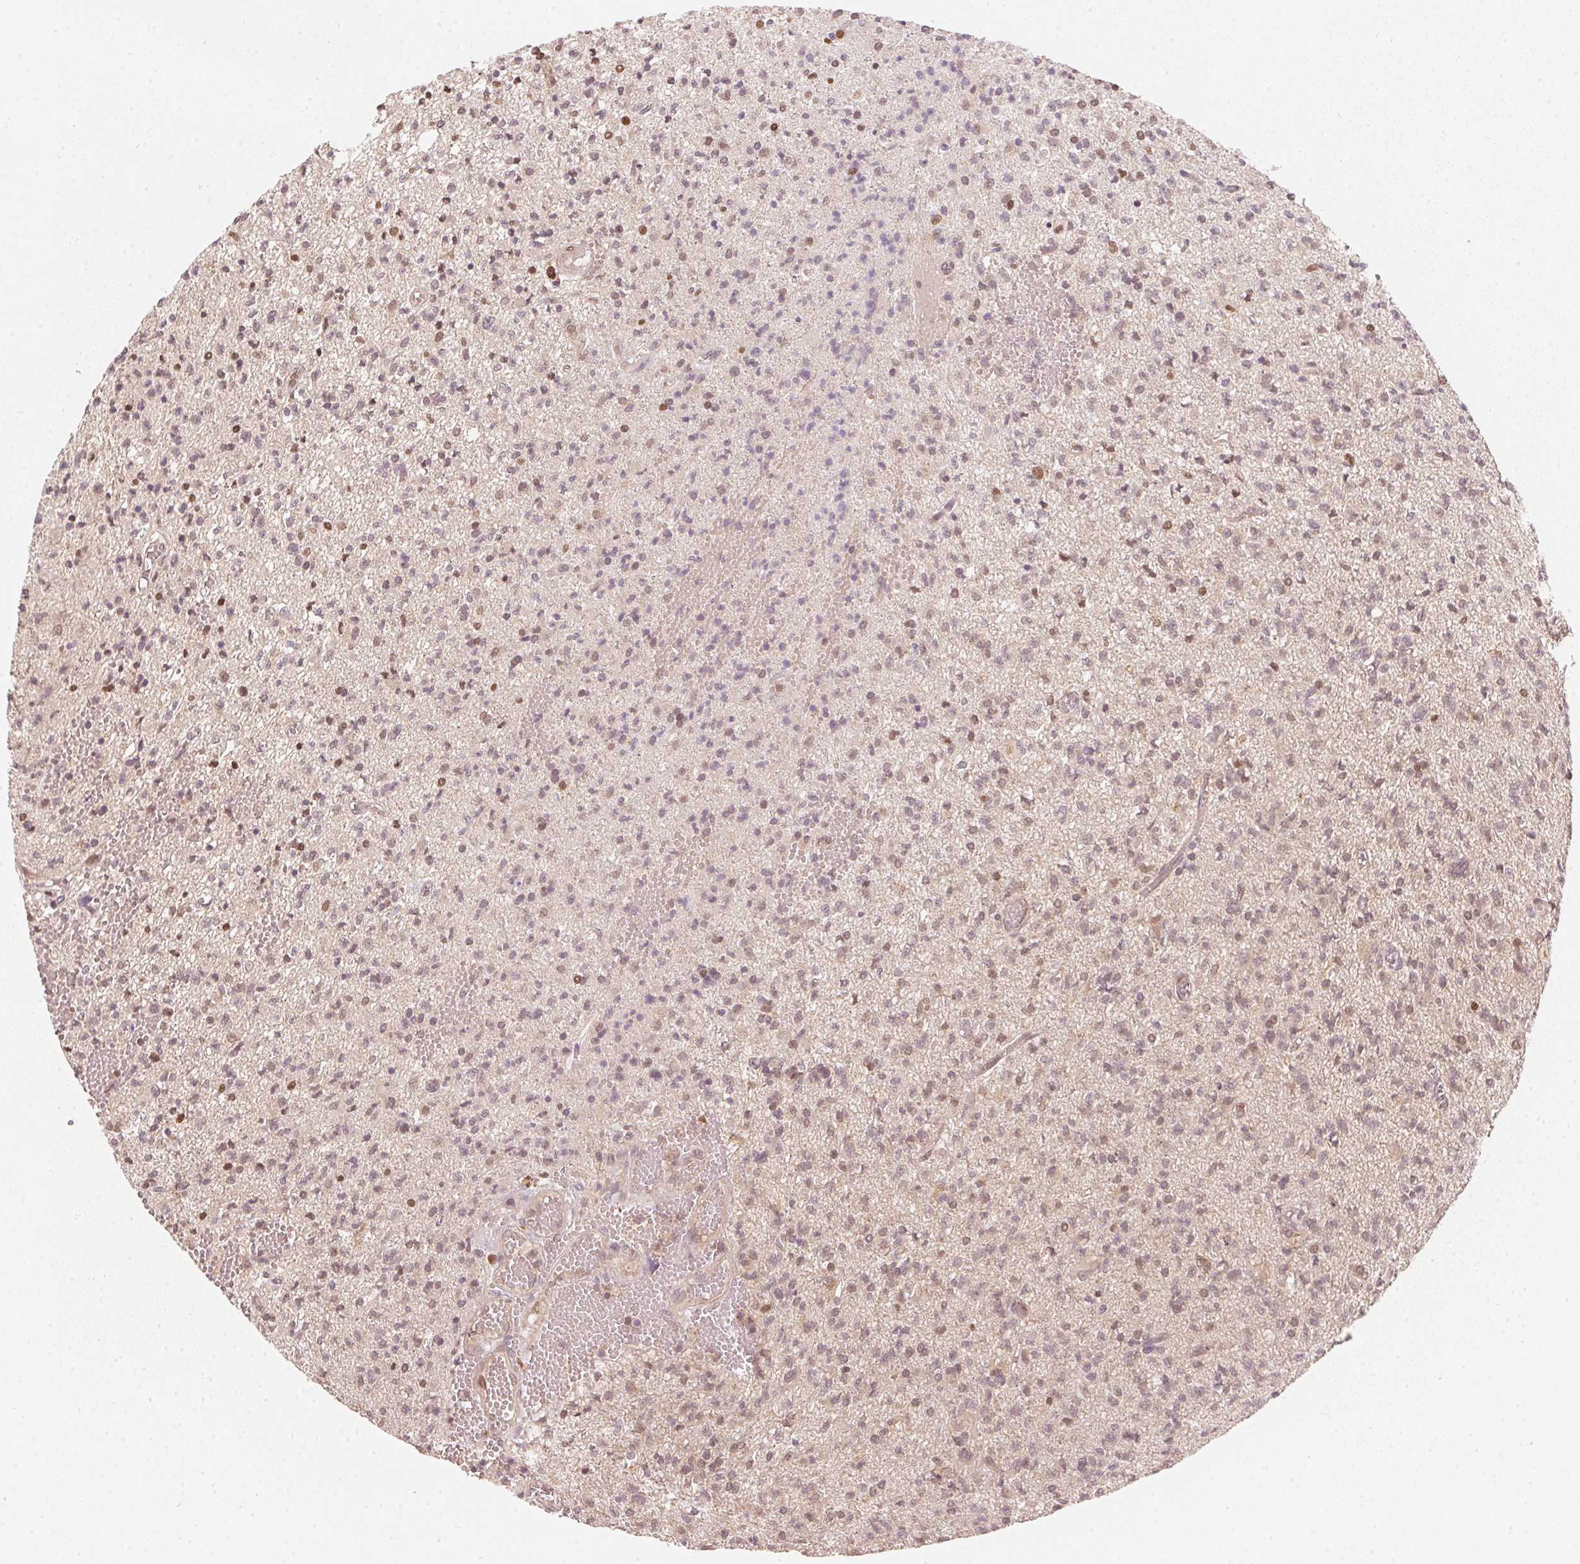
{"staining": {"intensity": "weak", "quantity": ">75%", "location": "nuclear"}, "tissue": "glioma", "cell_type": "Tumor cells", "image_type": "cancer", "snomed": [{"axis": "morphology", "description": "Glioma, malignant, Low grade"}, {"axis": "topography", "description": "Brain"}], "caption": "An immunohistochemistry (IHC) image of neoplastic tissue is shown. Protein staining in brown highlights weak nuclear positivity in glioma within tumor cells. Using DAB (brown) and hematoxylin (blue) stains, captured at high magnification using brightfield microscopy.", "gene": "UBE2L3", "patient": {"sex": "male", "age": 64}}